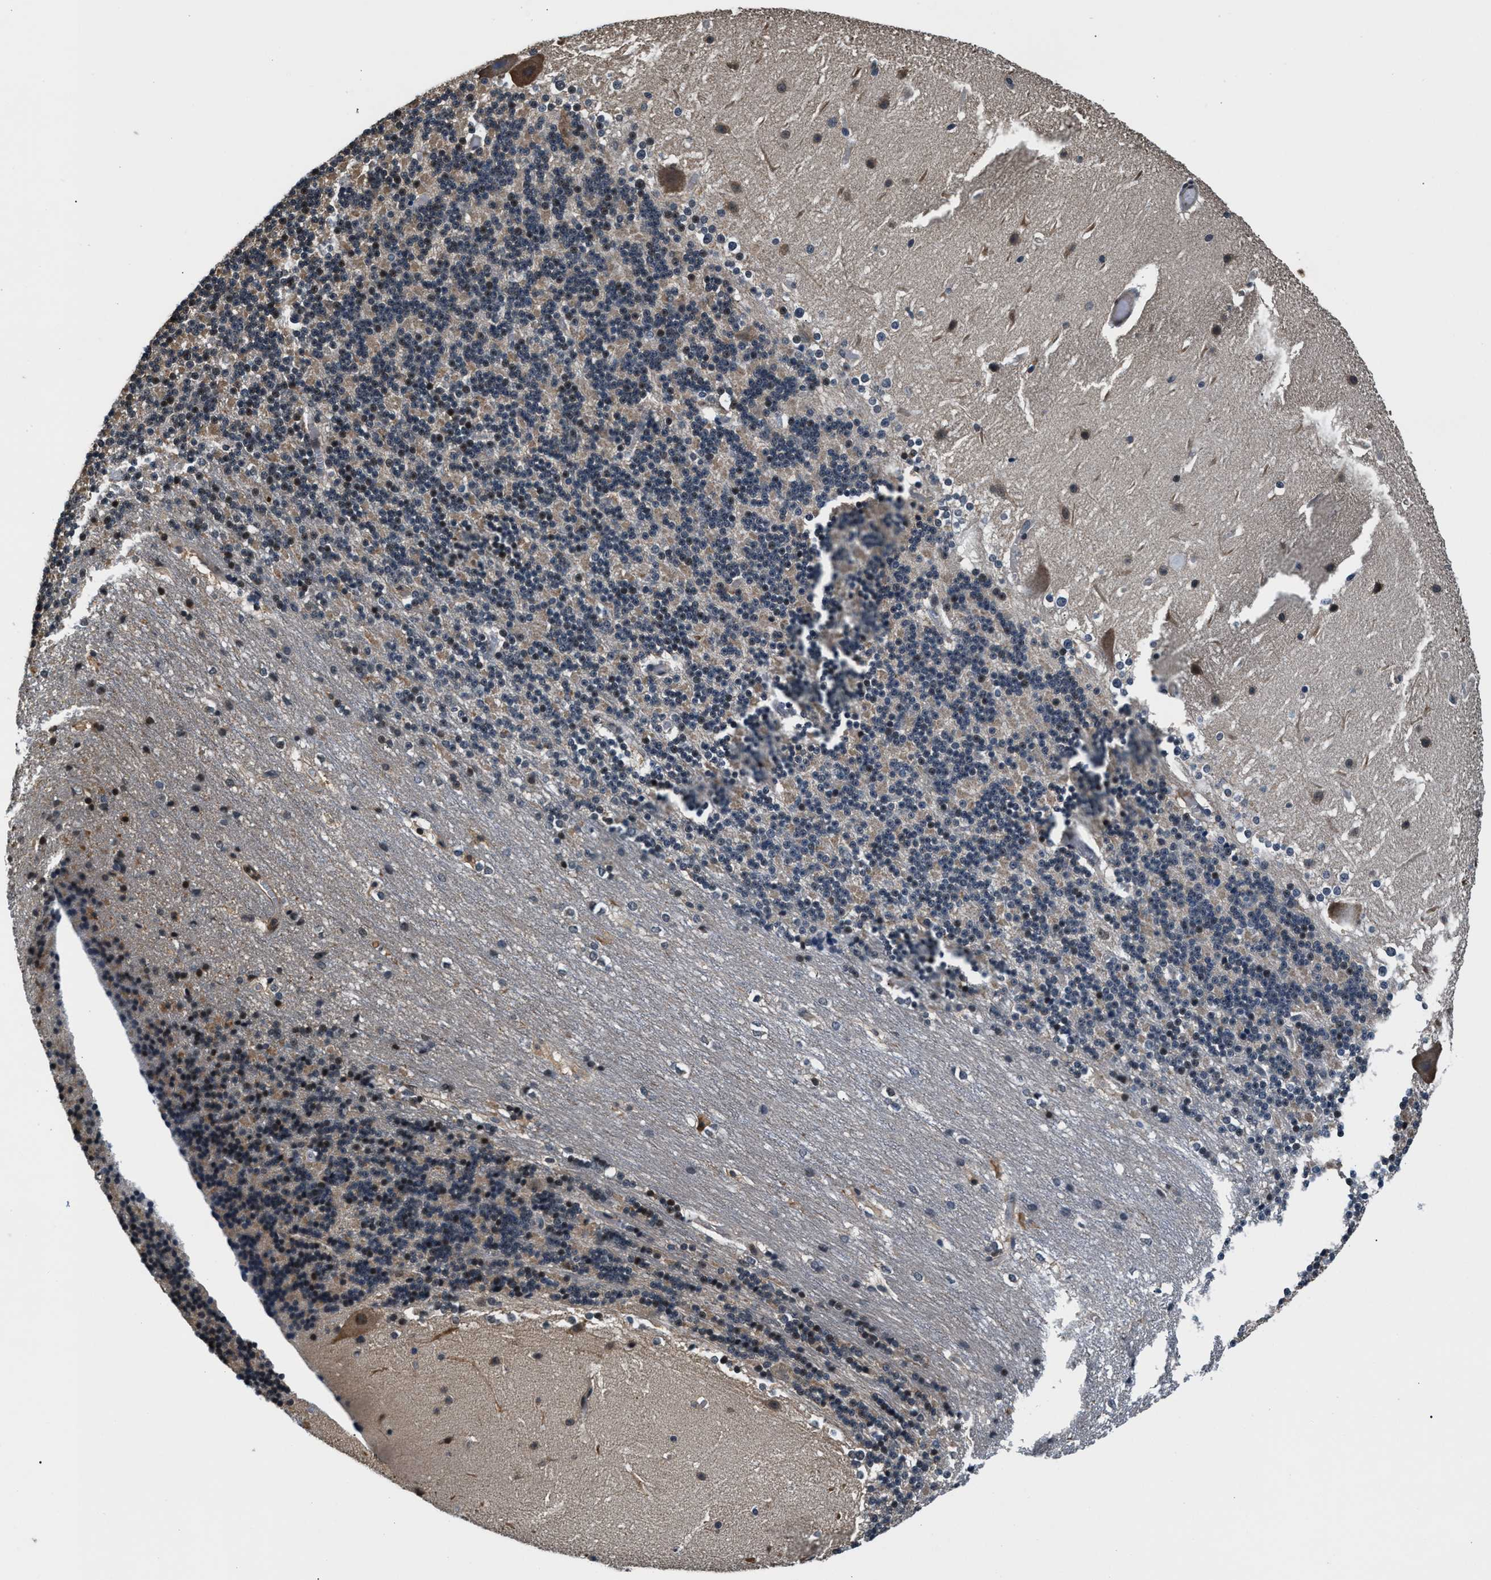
{"staining": {"intensity": "weak", "quantity": "<25%", "location": "cytoplasmic/membranous,nuclear"}, "tissue": "cerebellum", "cell_type": "Cells in granular layer", "image_type": "normal", "snomed": [{"axis": "morphology", "description": "Normal tissue, NOS"}, {"axis": "topography", "description": "Cerebellum"}], "caption": "The immunohistochemistry (IHC) micrograph has no significant staining in cells in granular layer of cerebellum. (DAB (3,3'-diaminobenzidine) immunohistochemistry, high magnification).", "gene": "RBM33", "patient": {"sex": "female", "age": 19}}